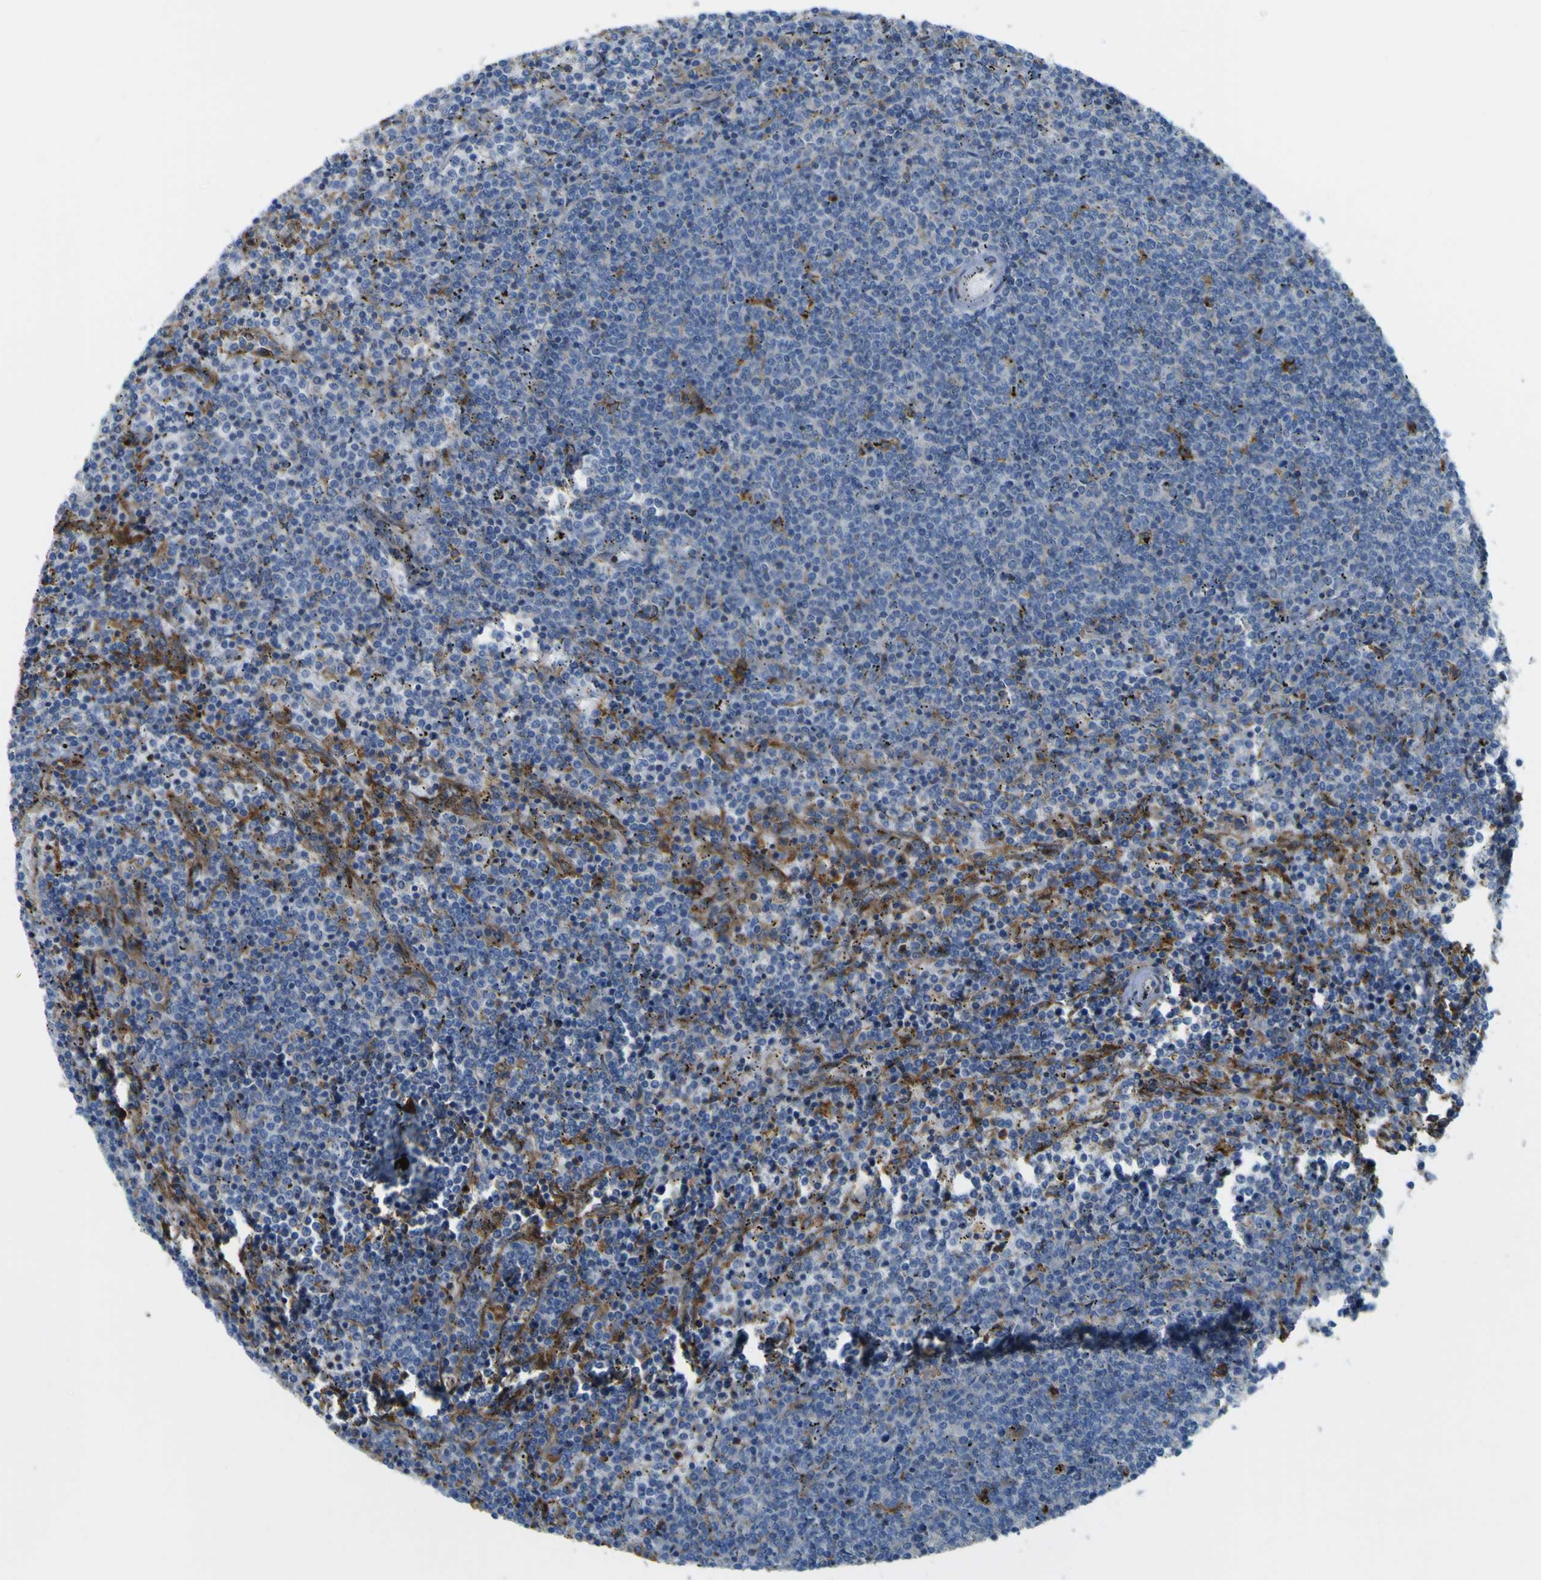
{"staining": {"intensity": "negative", "quantity": "none", "location": "none"}, "tissue": "lymphoma", "cell_type": "Tumor cells", "image_type": "cancer", "snomed": [{"axis": "morphology", "description": "Malignant lymphoma, non-Hodgkin's type, Low grade"}, {"axis": "topography", "description": "Spleen"}], "caption": "Immunohistochemistry photomicrograph of human malignant lymphoma, non-Hodgkin's type (low-grade) stained for a protein (brown), which exhibits no staining in tumor cells. (DAB (3,3'-diaminobenzidine) immunohistochemistry (IHC), high magnification).", "gene": "IGF2R", "patient": {"sex": "female", "age": 50}}